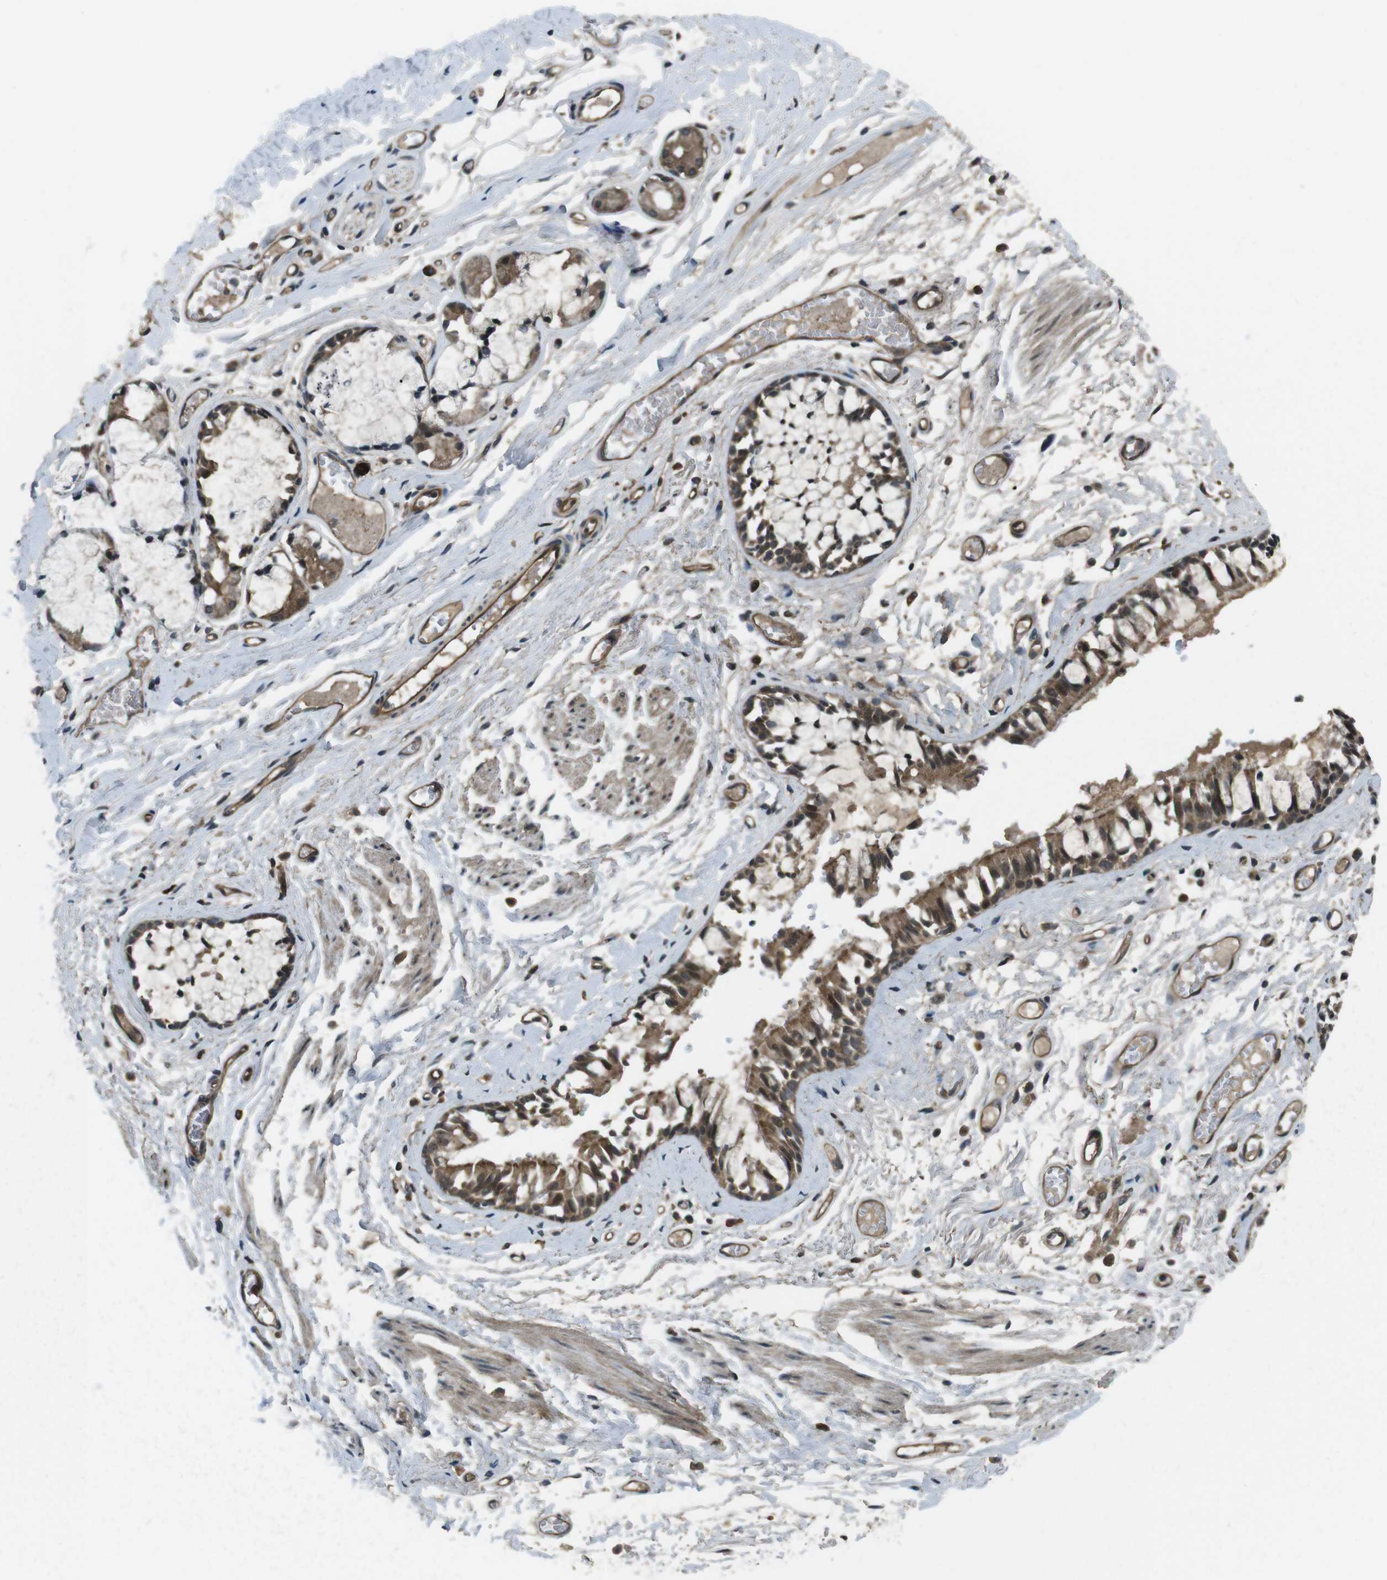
{"staining": {"intensity": "moderate", "quantity": ">75%", "location": "cytoplasmic/membranous,nuclear"}, "tissue": "bronchus", "cell_type": "Respiratory epithelial cells", "image_type": "normal", "snomed": [{"axis": "morphology", "description": "Normal tissue, NOS"}, {"axis": "morphology", "description": "Inflammation, NOS"}, {"axis": "topography", "description": "Cartilage tissue"}, {"axis": "topography", "description": "Lung"}], "caption": "Unremarkable bronchus shows moderate cytoplasmic/membranous,nuclear staining in about >75% of respiratory epithelial cells The staining was performed using DAB (3,3'-diaminobenzidine) to visualize the protein expression in brown, while the nuclei were stained in blue with hematoxylin (Magnification: 20x)..", "gene": "TIAM2", "patient": {"sex": "male", "age": 71}}